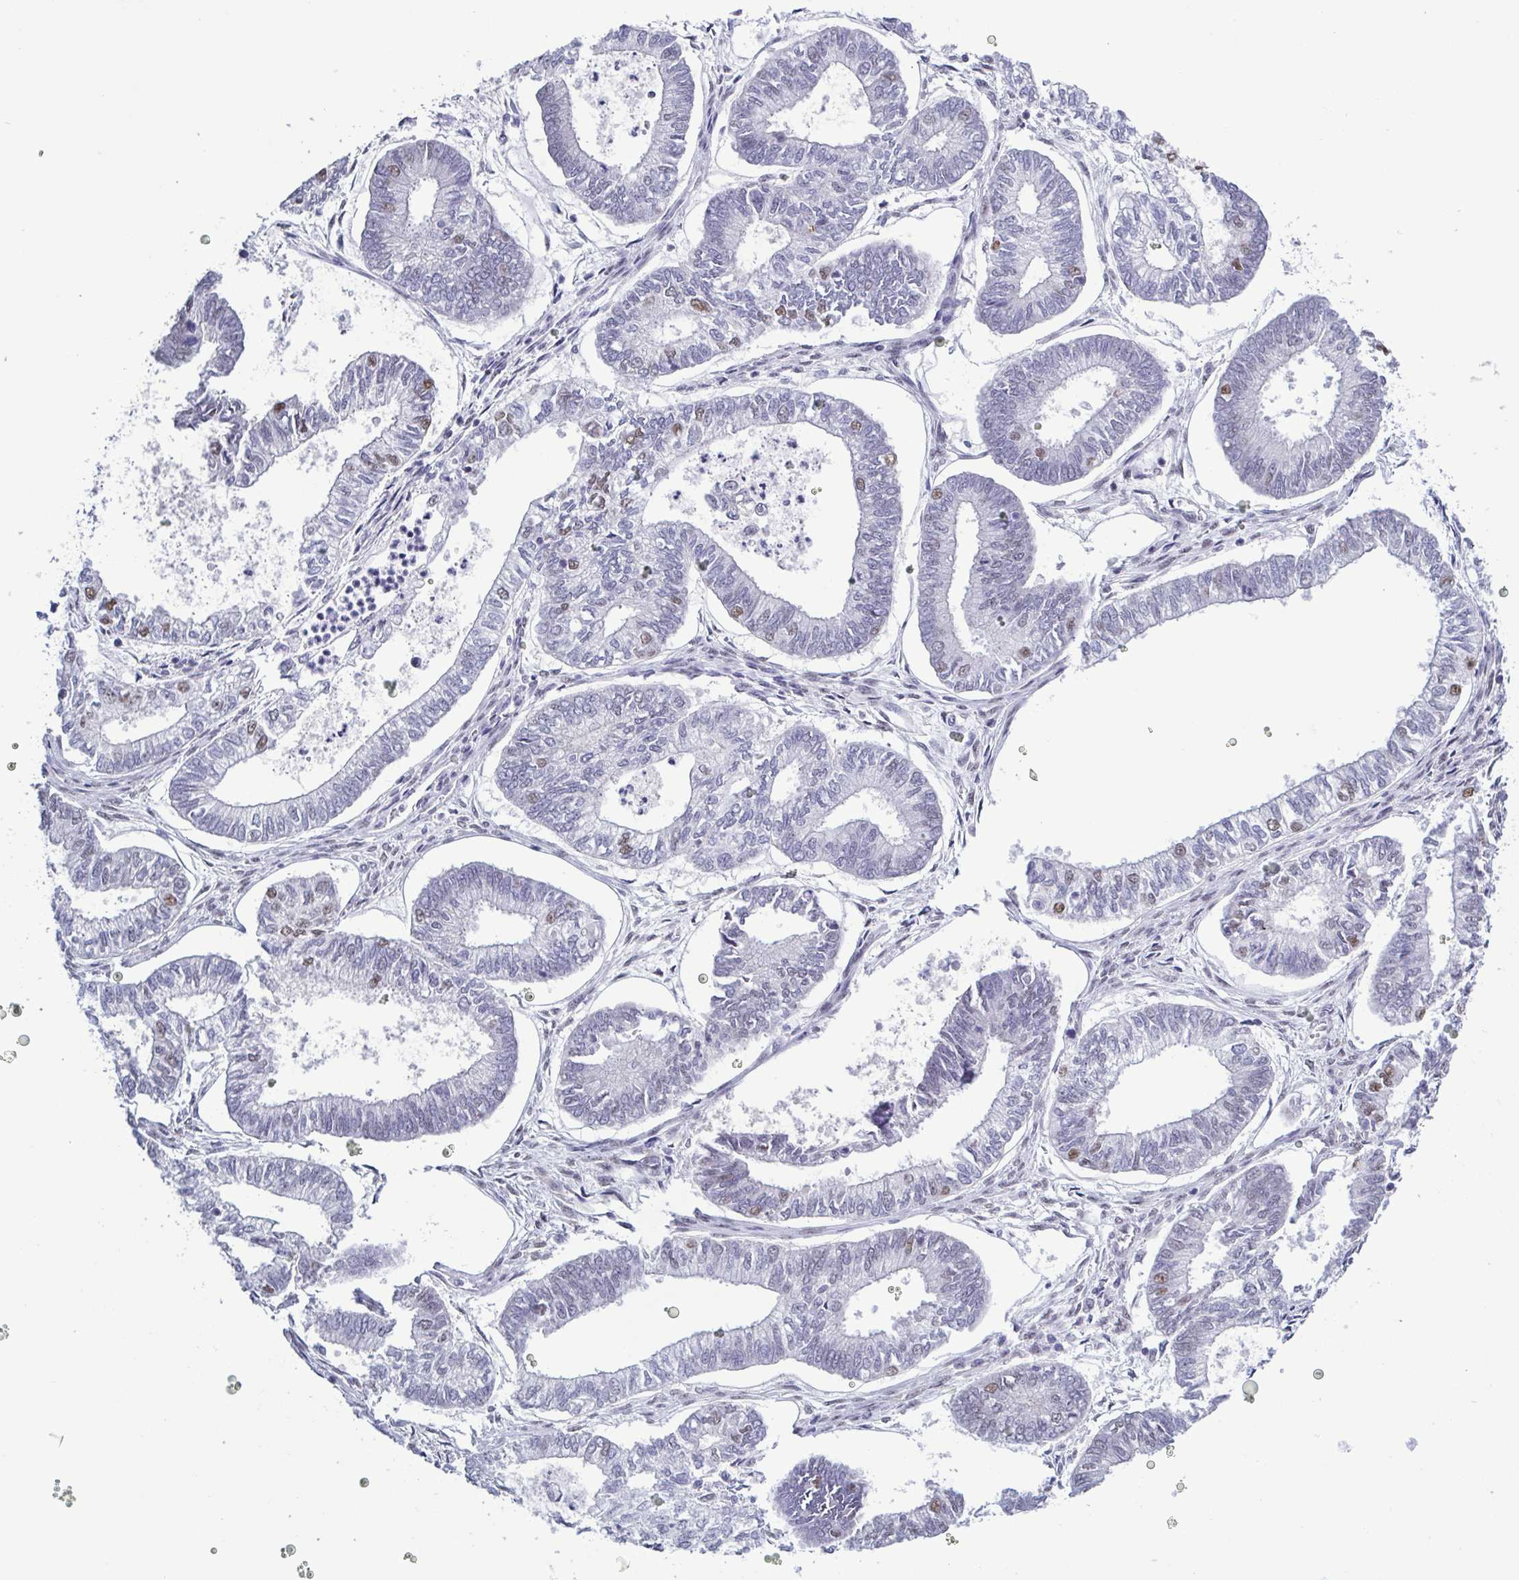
{"staining": {"intensity": "negative", "quantity": "none", "location": "none"}, "tissue": "ovarian cancer", "cell_type": "Tumor cells", "image_type": "cancer", "snomed": [{"axis": "morphology", "description": "Carcinoma, endometroid"}, {"axis": "topography", "description": "Ovary"}], "caption": "Ovarian endometroid carcinoma stained for a protein using immunohistochemistry (IHC) exhibits no staining tumor cells.", "gene": "TMEM92", "patient": {"sex": "female", "age": 64}}